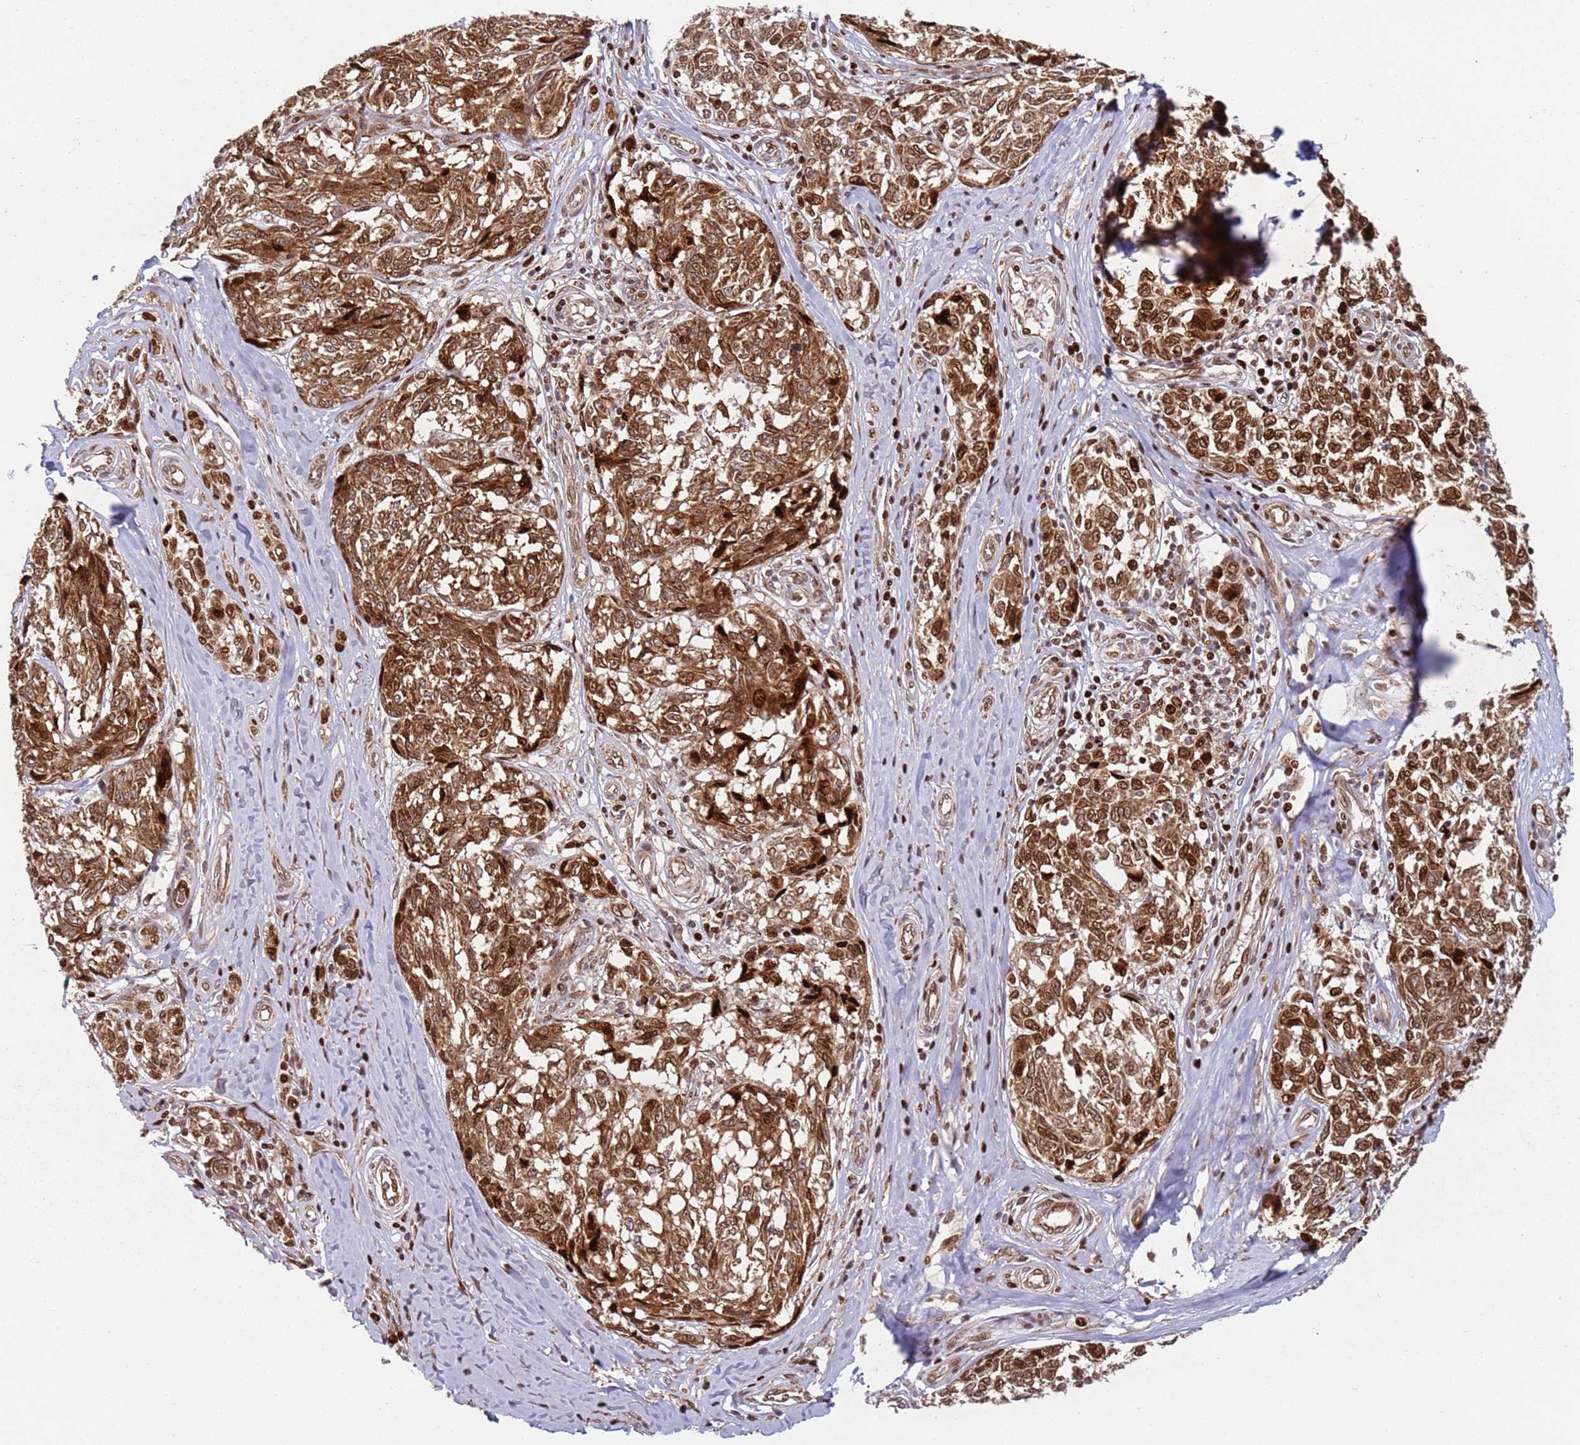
{"staining": {"intensity": "strong", "quantity": ">75%", "location": "cytoplasmic/membranous,nuclear"}, "tissue": "melanoma", "cell_type": "Tumor cells", "image_type": "cancer", "snomed": [{"axis": "morphology", "description": "Normal tissue, NOS"}, {"axis": "morphology", "description": "Malignant melanoma, NOS"}, {"axis": "topography", "description": "Skin"}], "caption": "A high amount of strong cytoplasmic/membranous and nuclear positivity is present in about >75% of tumor cells in melanoma tissue.", "gene": "HNRNPLL", "patient": {"sex": "female", "age": 64}}